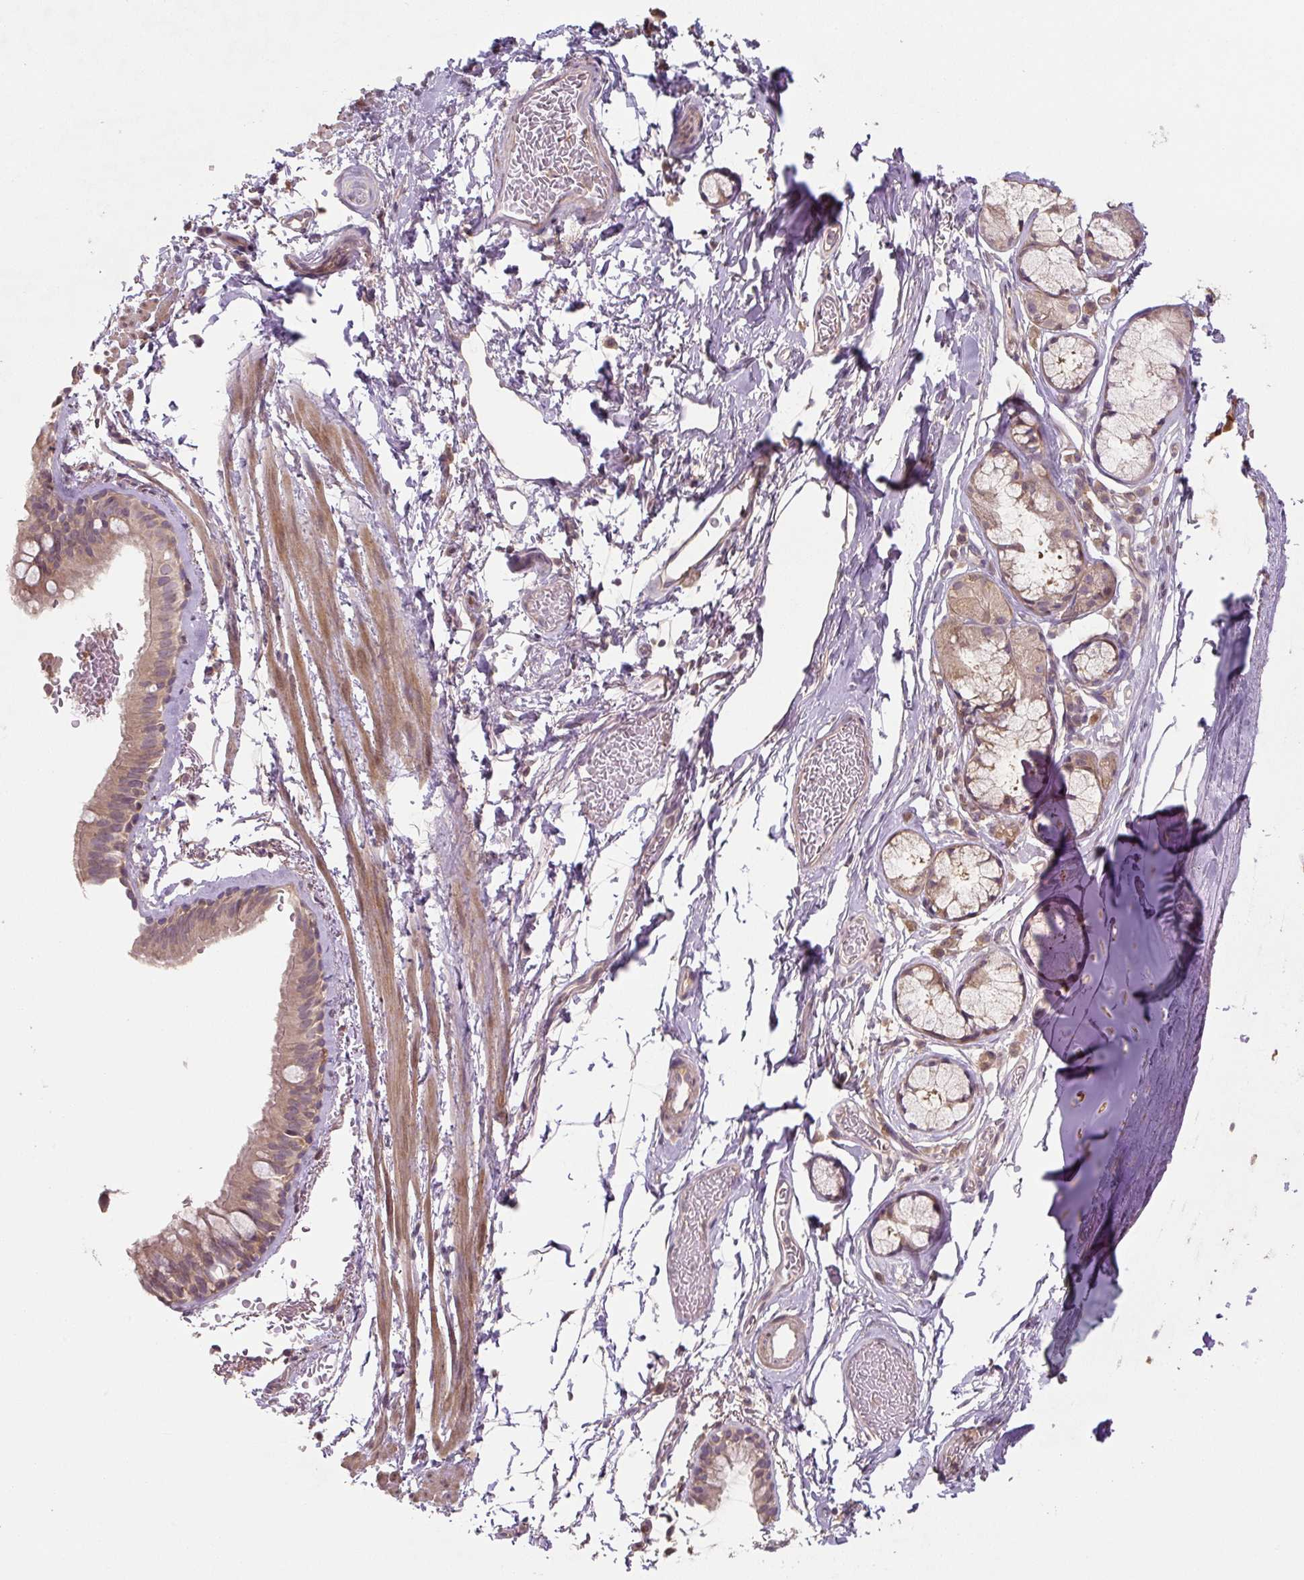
{"staining": {"intensity": "weak", "quantity": "25%-75%", "location": "cytoplasmic/membranous"}, "tissue": "bronchus", "cell_type": "Respiratory epithelial cells", "image_type": "normal", "snomed": [{"axis": "morphology", "description": "Normal tissue, NOS"}, {"axis": "topography", "description": "Bronchus"}], "caption": "Immunohistochemistry of unremarkable bronchus exhibits low levels of weak cytoplasmic/membranous staining in approximately 25%-75% of respiratory epithelial cells. (brown staining indicates protein expression, while blue staining denotes nuclei).", "gene": "C2orf73", "patient": {"sex": "male", "age": 67}}